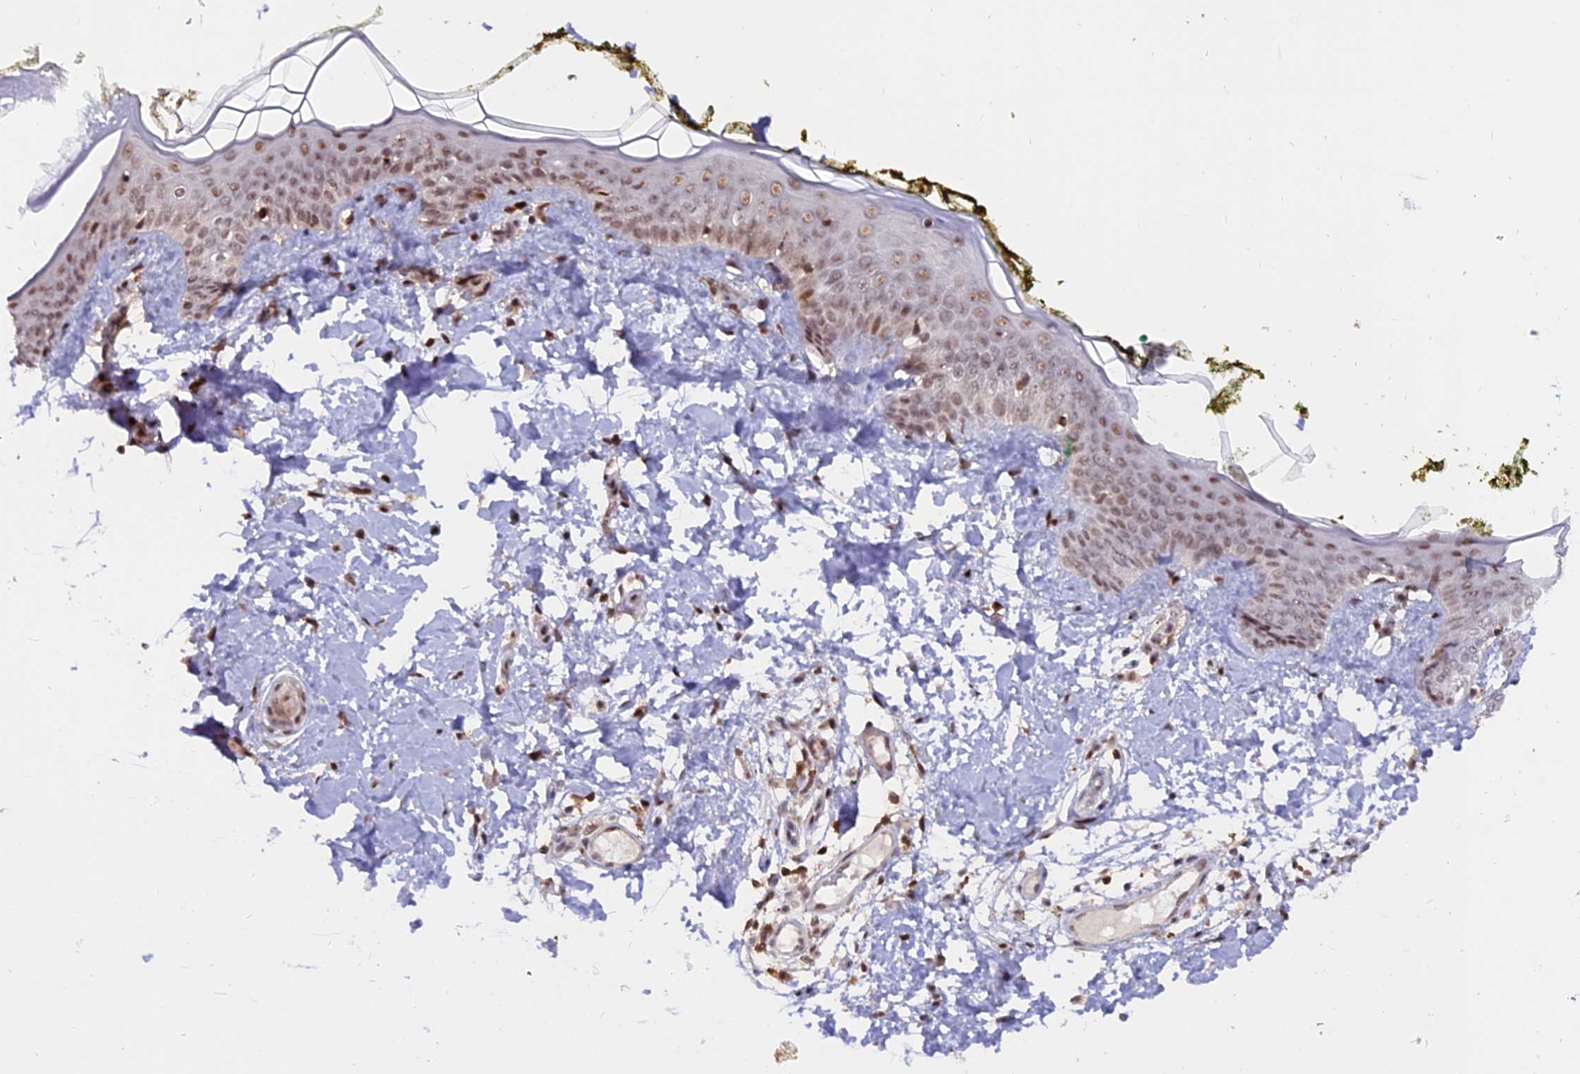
{"staining": {"intensity": "moderate", "quantity": ">75%", "location": "nuclear"}, "tissue": "skin", "cell_type": "Fibroblasts", "image_type": "normal", "snomed": [{"axis": "morphology", "description": "Normal tissue, NOS"}, {"axis": "topography", "description": "Skin"}], "caption": "IHC of unremarkable human skin shows medium levels of moderate nuclear positivity in approximately >75% of fibroblasts.", "gene": "TADA3", "patient": {"sex": "female", "age": 34}}